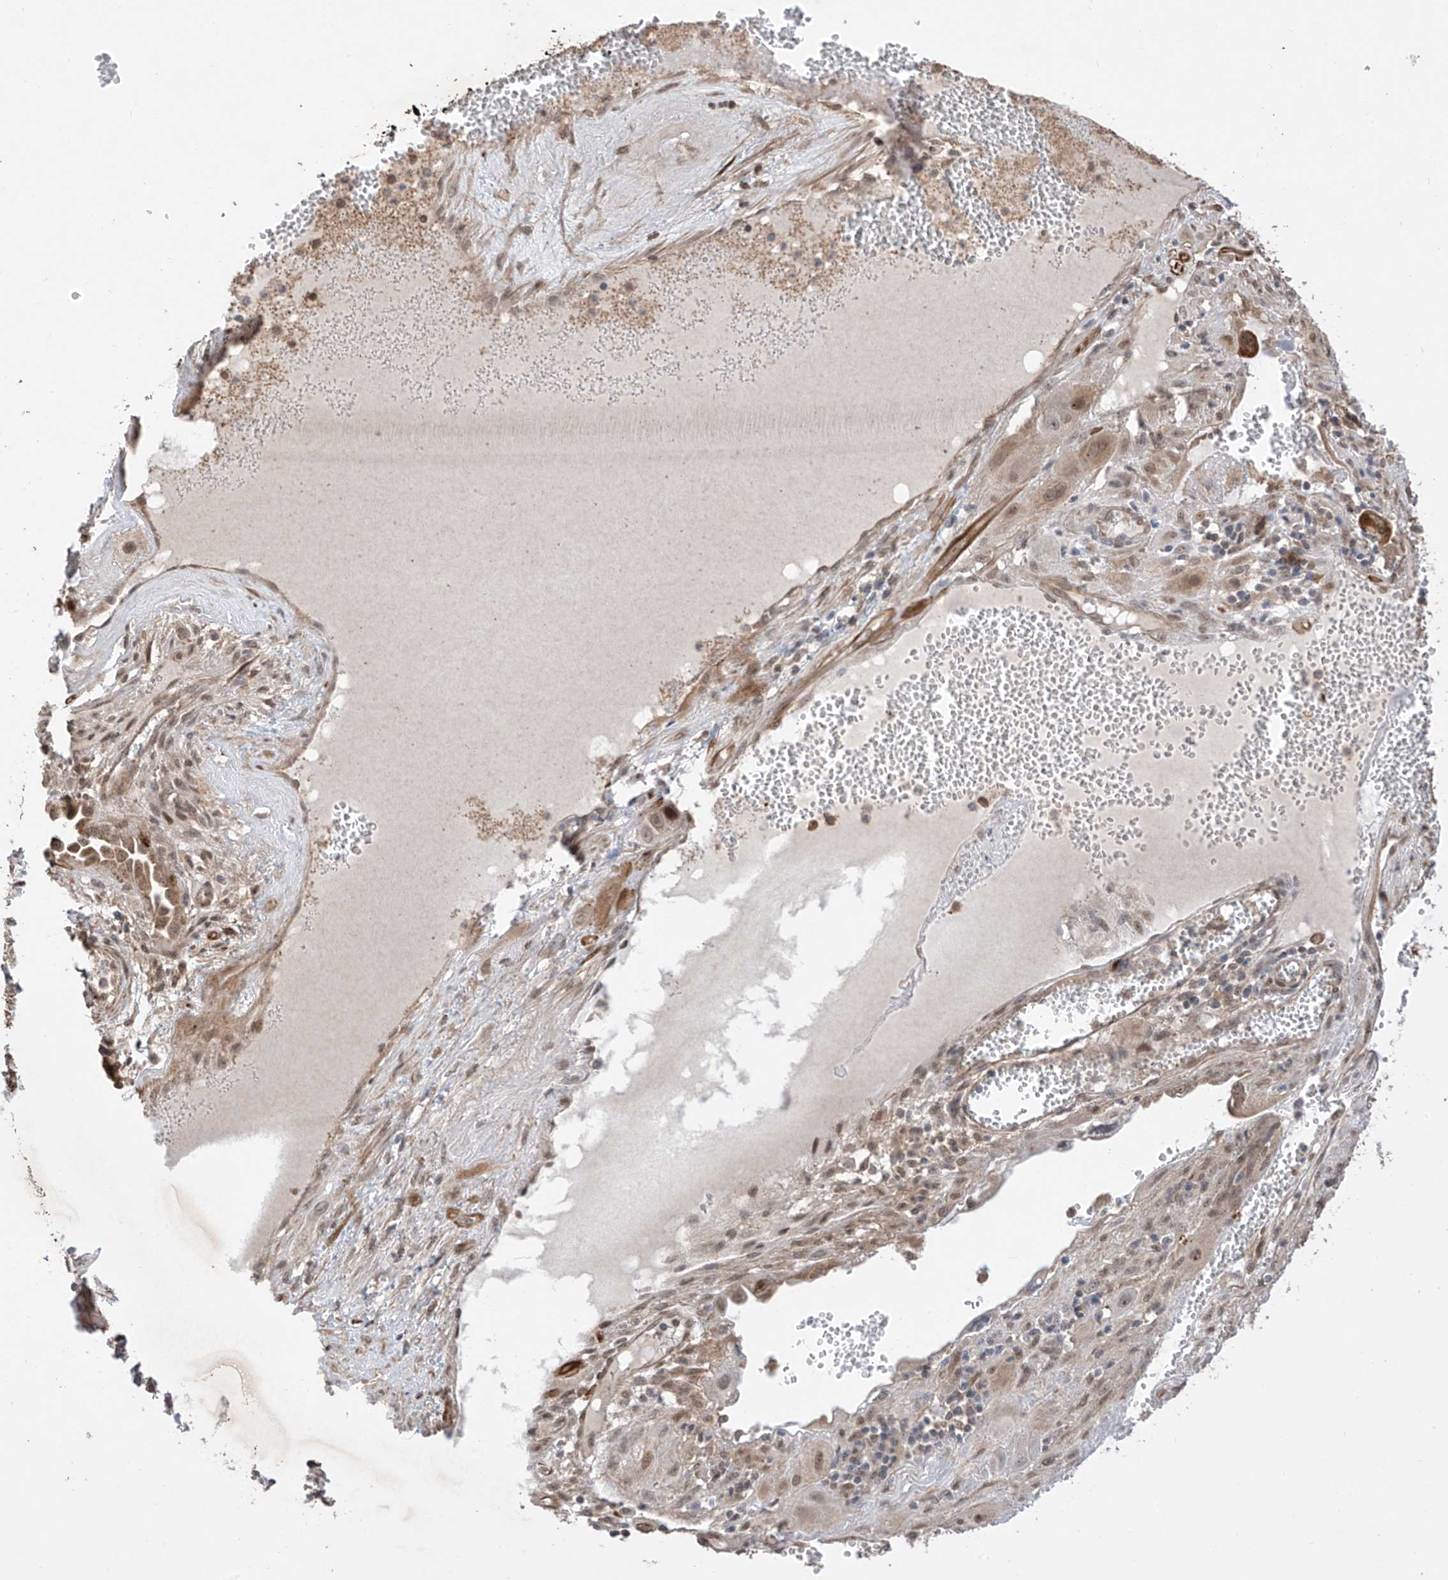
{"staining": {"intensity": "moderate", "quantity": ">75%", "location": "cytoplasmic/membranous,nuclear"}, "tissue": "cervical cancer", "cell_type": "Tumor cells", "image_type": "cancer", "snomed": [{"axis": "morphology", "description": "Squamous cell carcinoma, NOS"}, {"axis": "topography", "description": "Cervix"}], "caption": "Tumor cells display moderate cytoplasmic/membranous and nuclear staining in approximately >75% of cells in cervical cancer (squamous cell carcinoma). Using DAB (brown) and hematoxylin (blue) stains, captured at high magnification using brightfield microscopy.", "gene": "LATS1", "patient": {"sex": "female", "age": 34}}